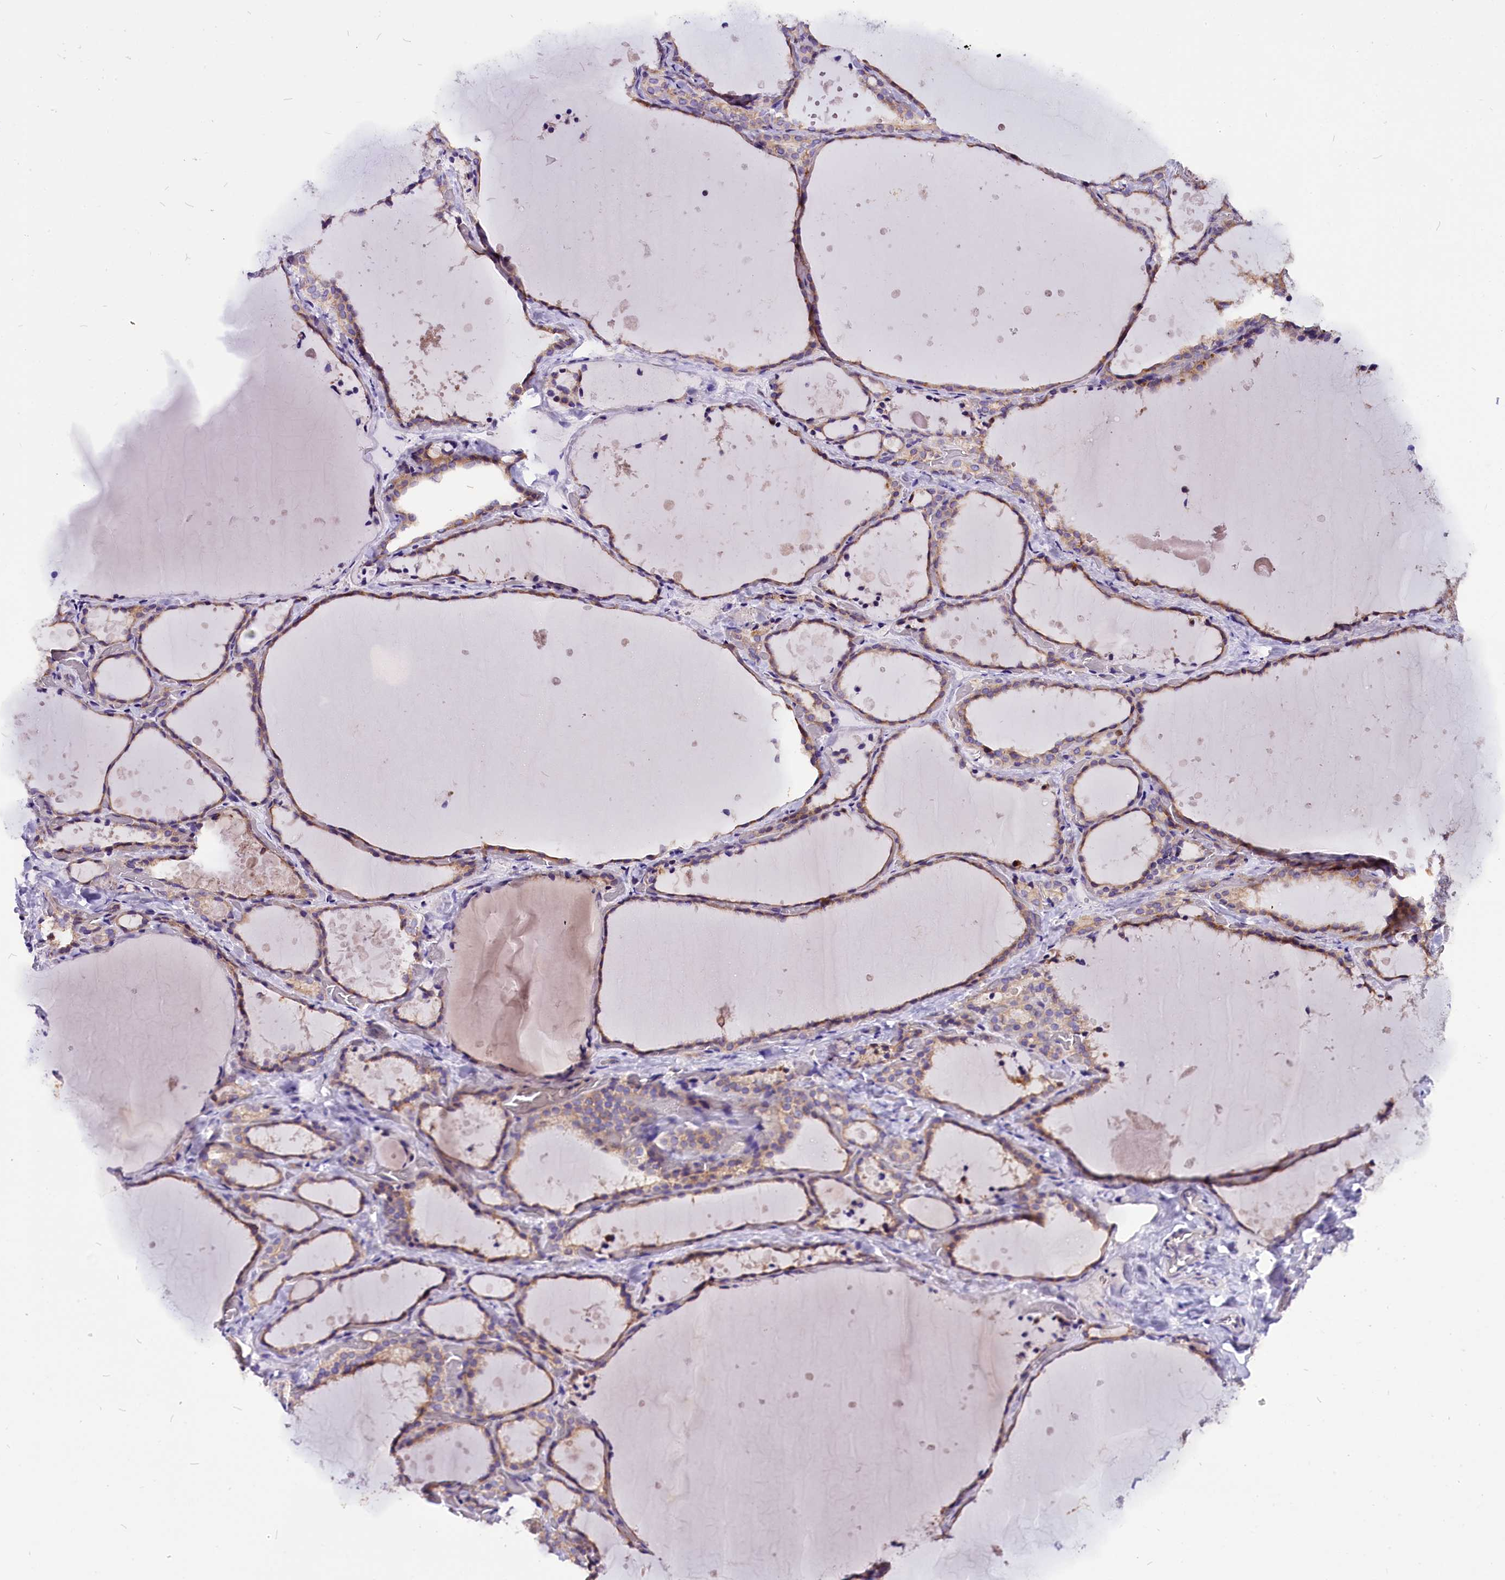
{"staining": {"intensity": "weak", "quantity": "25%-75%", "location": "cytoplasmic/membranous"}, "tissue": "thyroid gland", "cell_type": "Glandular cells", "image_type": "normal", "snomed": [{"axis": "morphology", "description": "Normal tissue, NOS"}, {"axis": "topography", "description": "Thyroid gland"}], "caption": "Immunohistochemical staining of unremarkable thyroid gland displays weak cytoplasmic/membranous protein positivity in about 25%-75% of glandular cells. (IHC, brightfield microscopy, high magnification).", "gene": "CEP170", "patient": {"sex": "female", "age": 44}}